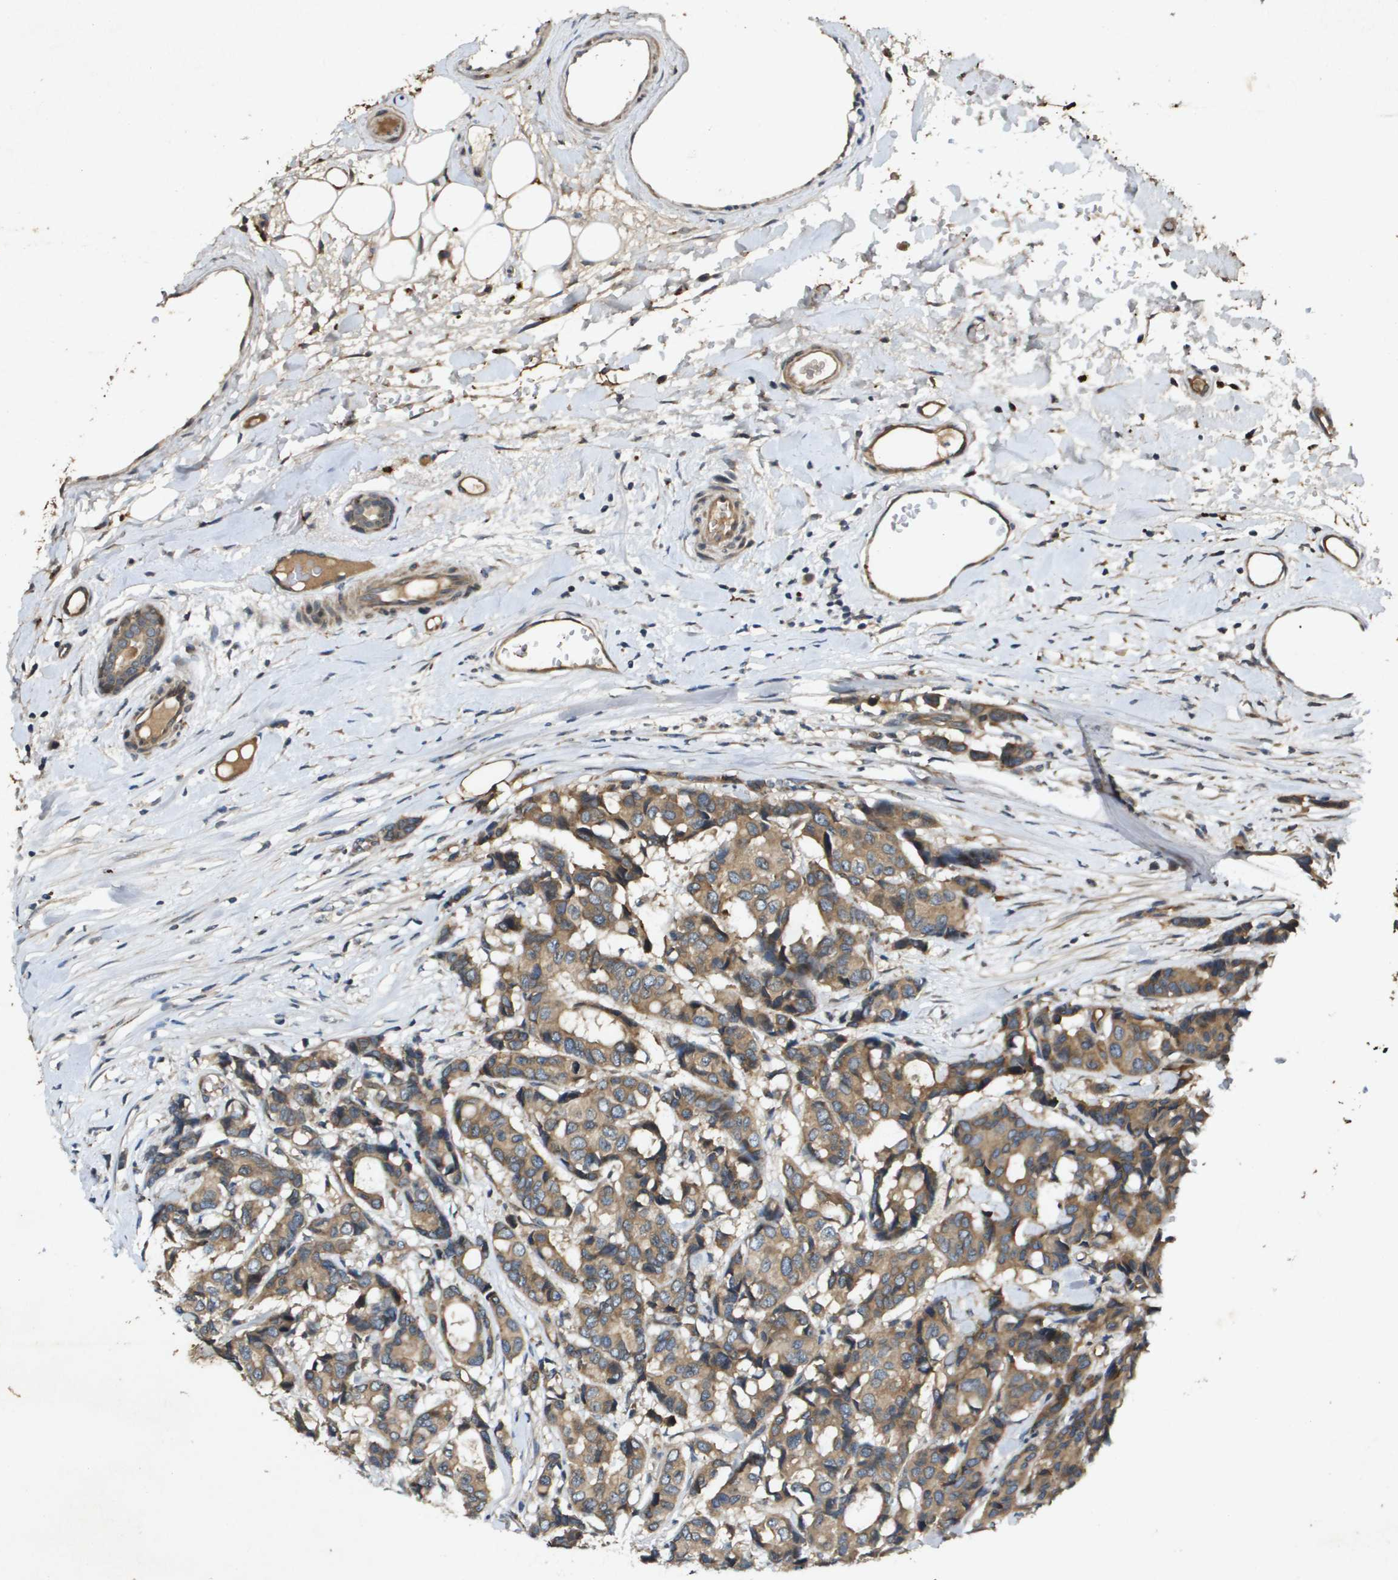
{"staining": {"intensity": "moderate", "quantity": ">75%", "location": "cytoplasmic/membranous"}, "tissue": "breast cancer", "cell_type": "Tumor cells", "image_type": "cancer", "snomed": [{"axis": "morphology", "description": "Duct carcinoma"}, {"axis": "topography", "description": "Breast"}], "caption": "Breast invasive ductal carcinoma was stained to show a protein in brown. There is medium levels of moderate cytoplasmic/membranous positivity in approximately >75% of tumor cells. The staining was performed using DAB to visualize the protein expression in brown, while the nuclei were stained in blue with hematoxylin (Magnification: 20x).", "gene": "PGAP3", "patient": {"sex": "female", "age": 87}}